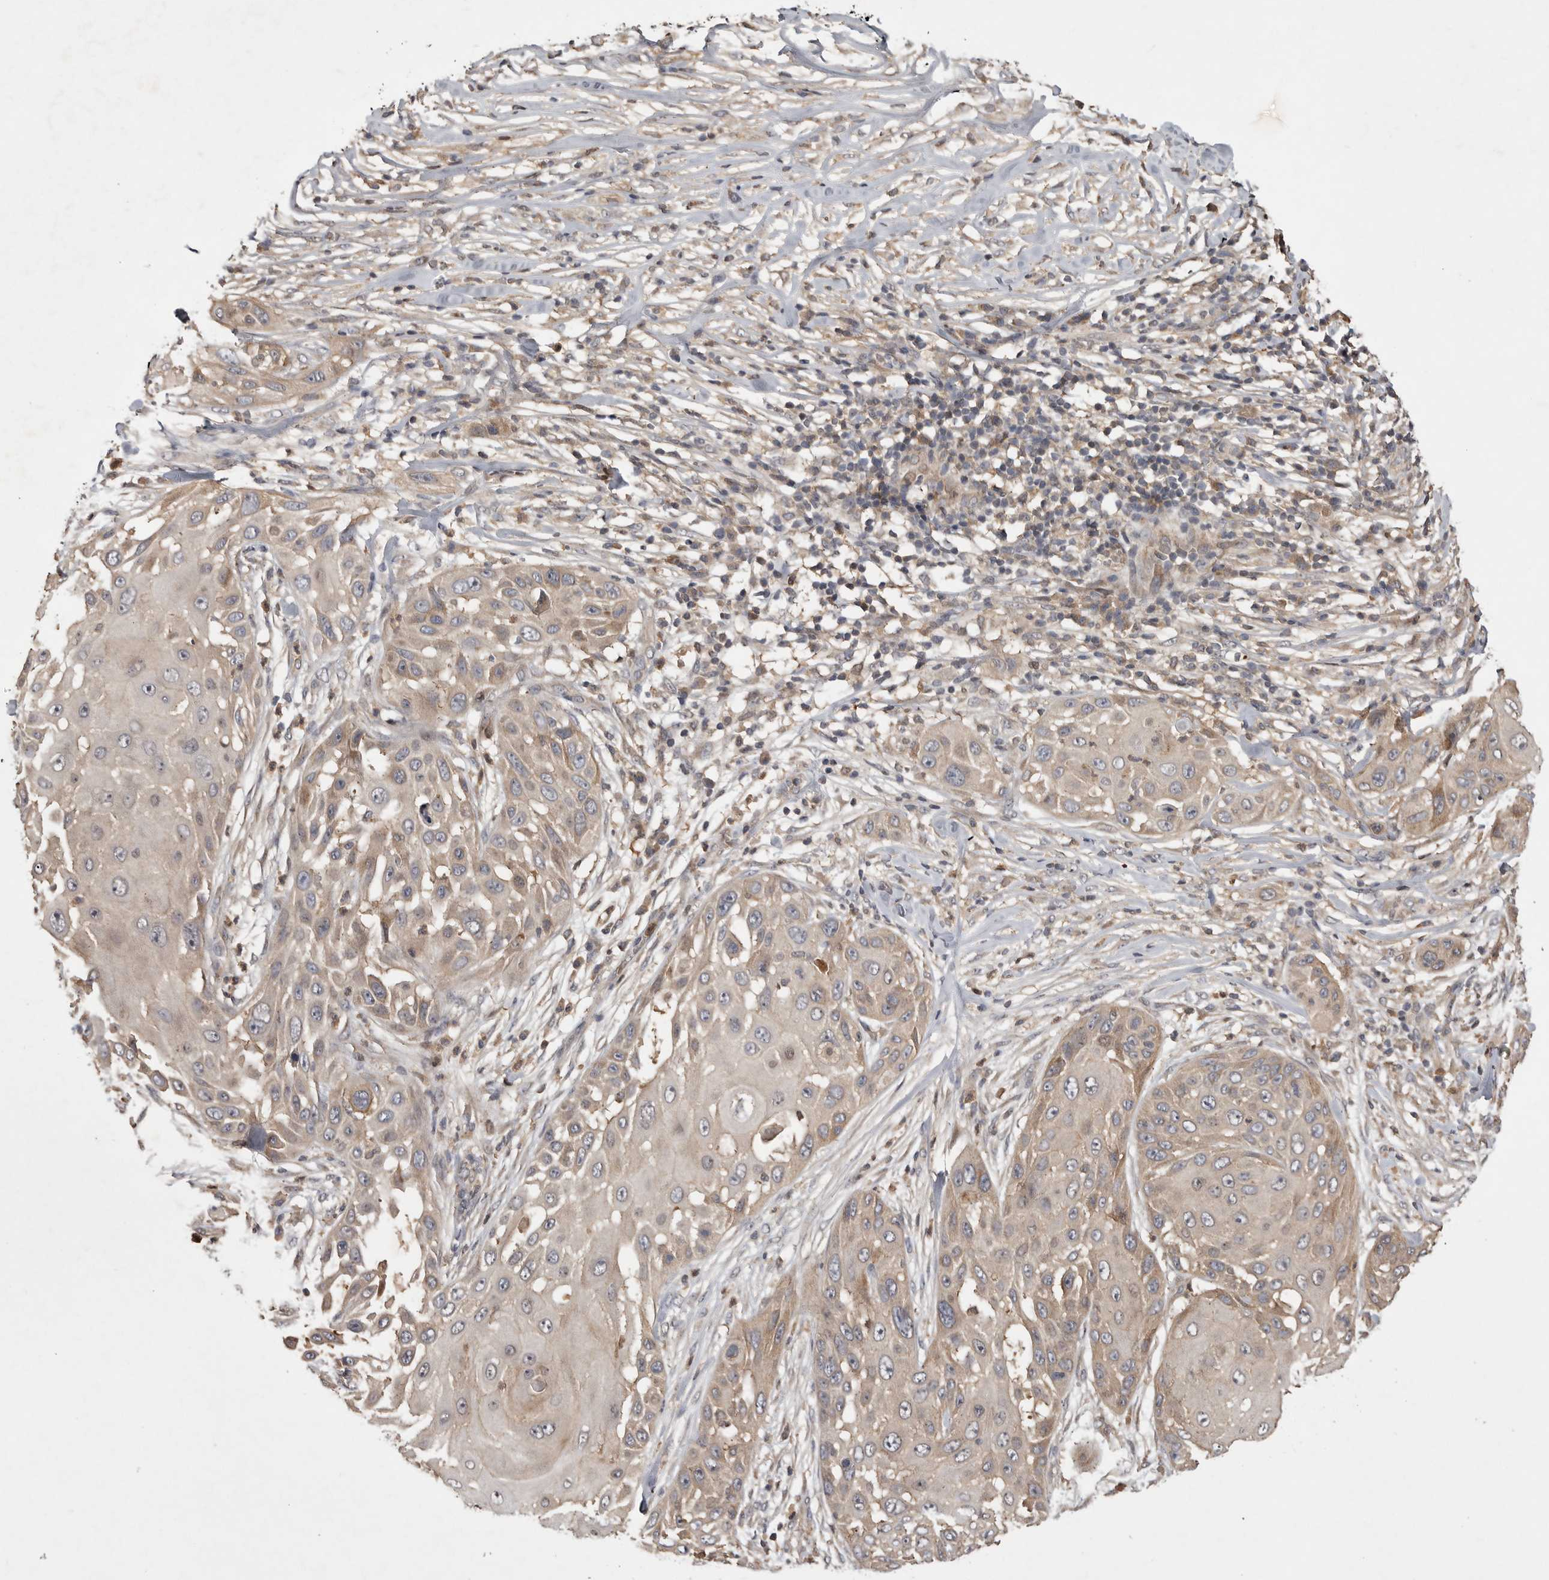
{"staining": {"intensity": "weak", "quantity": "<25%", "location": "cytoplasmic/membranous"}, "tissue": "skin cancer", "cell_type": "Tumor cells", "image_type": "cancer", "snomed": [{"axis": "morphology", "description": "Squamous cell carcinoma, NOS"}, {"axis": "topography", "description": "Skin"}], "caption": "The IHC micrograph has no significant expression in tumor cells of skin cancer tissue.", "gene": "VN1R4", "patient": {"sex": "female", "age": 44}}